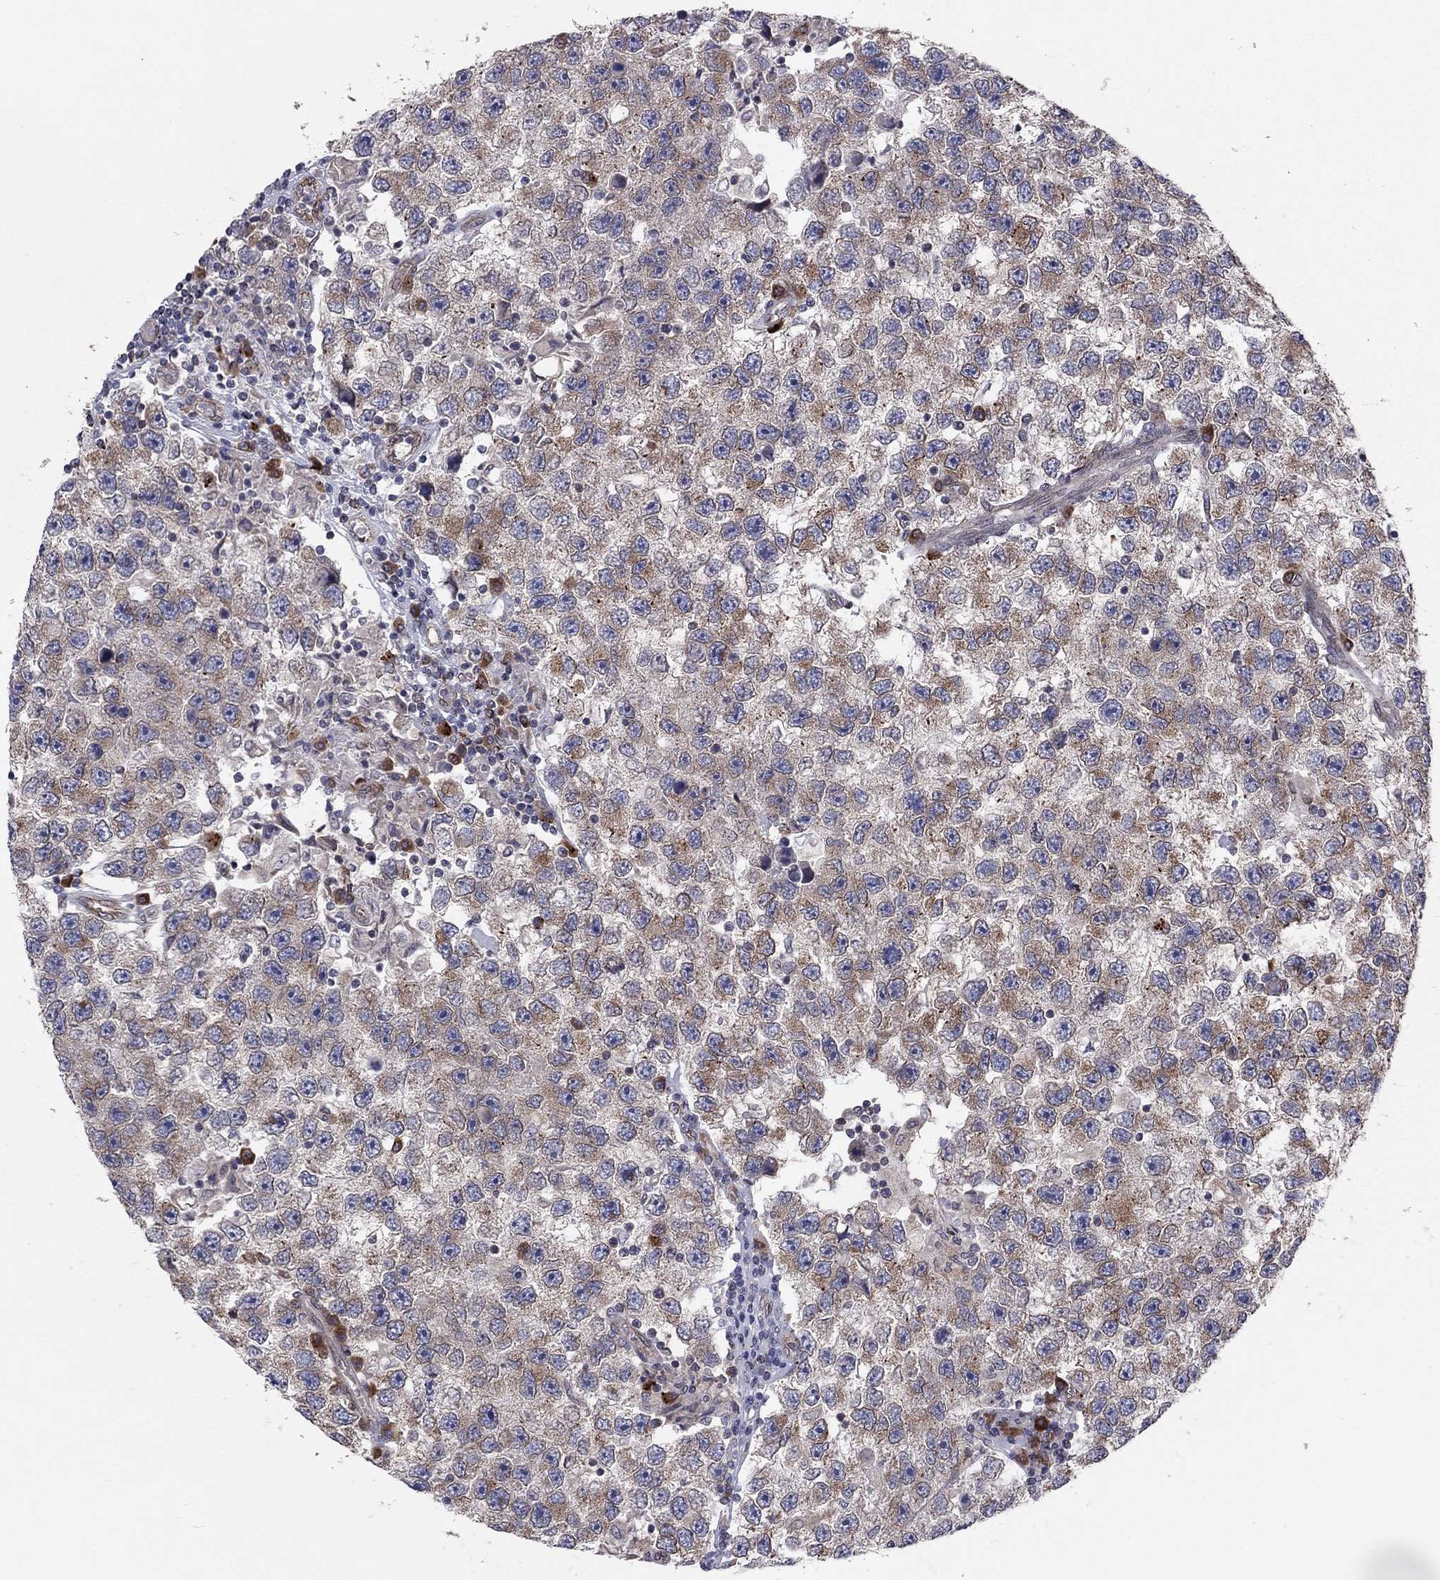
{"staining": {"intensity": "moderate", "quantity": "<25%", "location": "cytoplasmic/membranous"}, "tissue": "testis cancer", "cell_type": "Tumor cells", "image_type": "cancer", "snomed": [{"axis": "morphology", "description": "Seminoma, NOS"}, {"axis": "topography", "description": "Testis"}], "caption": "Moderate cytoplasmic/membranous expression for a protein is seen in about <25% of tumor cells of seminoma (testis) using immunohistochemistry.", "gene": "YIF1A", "patient": {"sex": "male", "age": 26}}